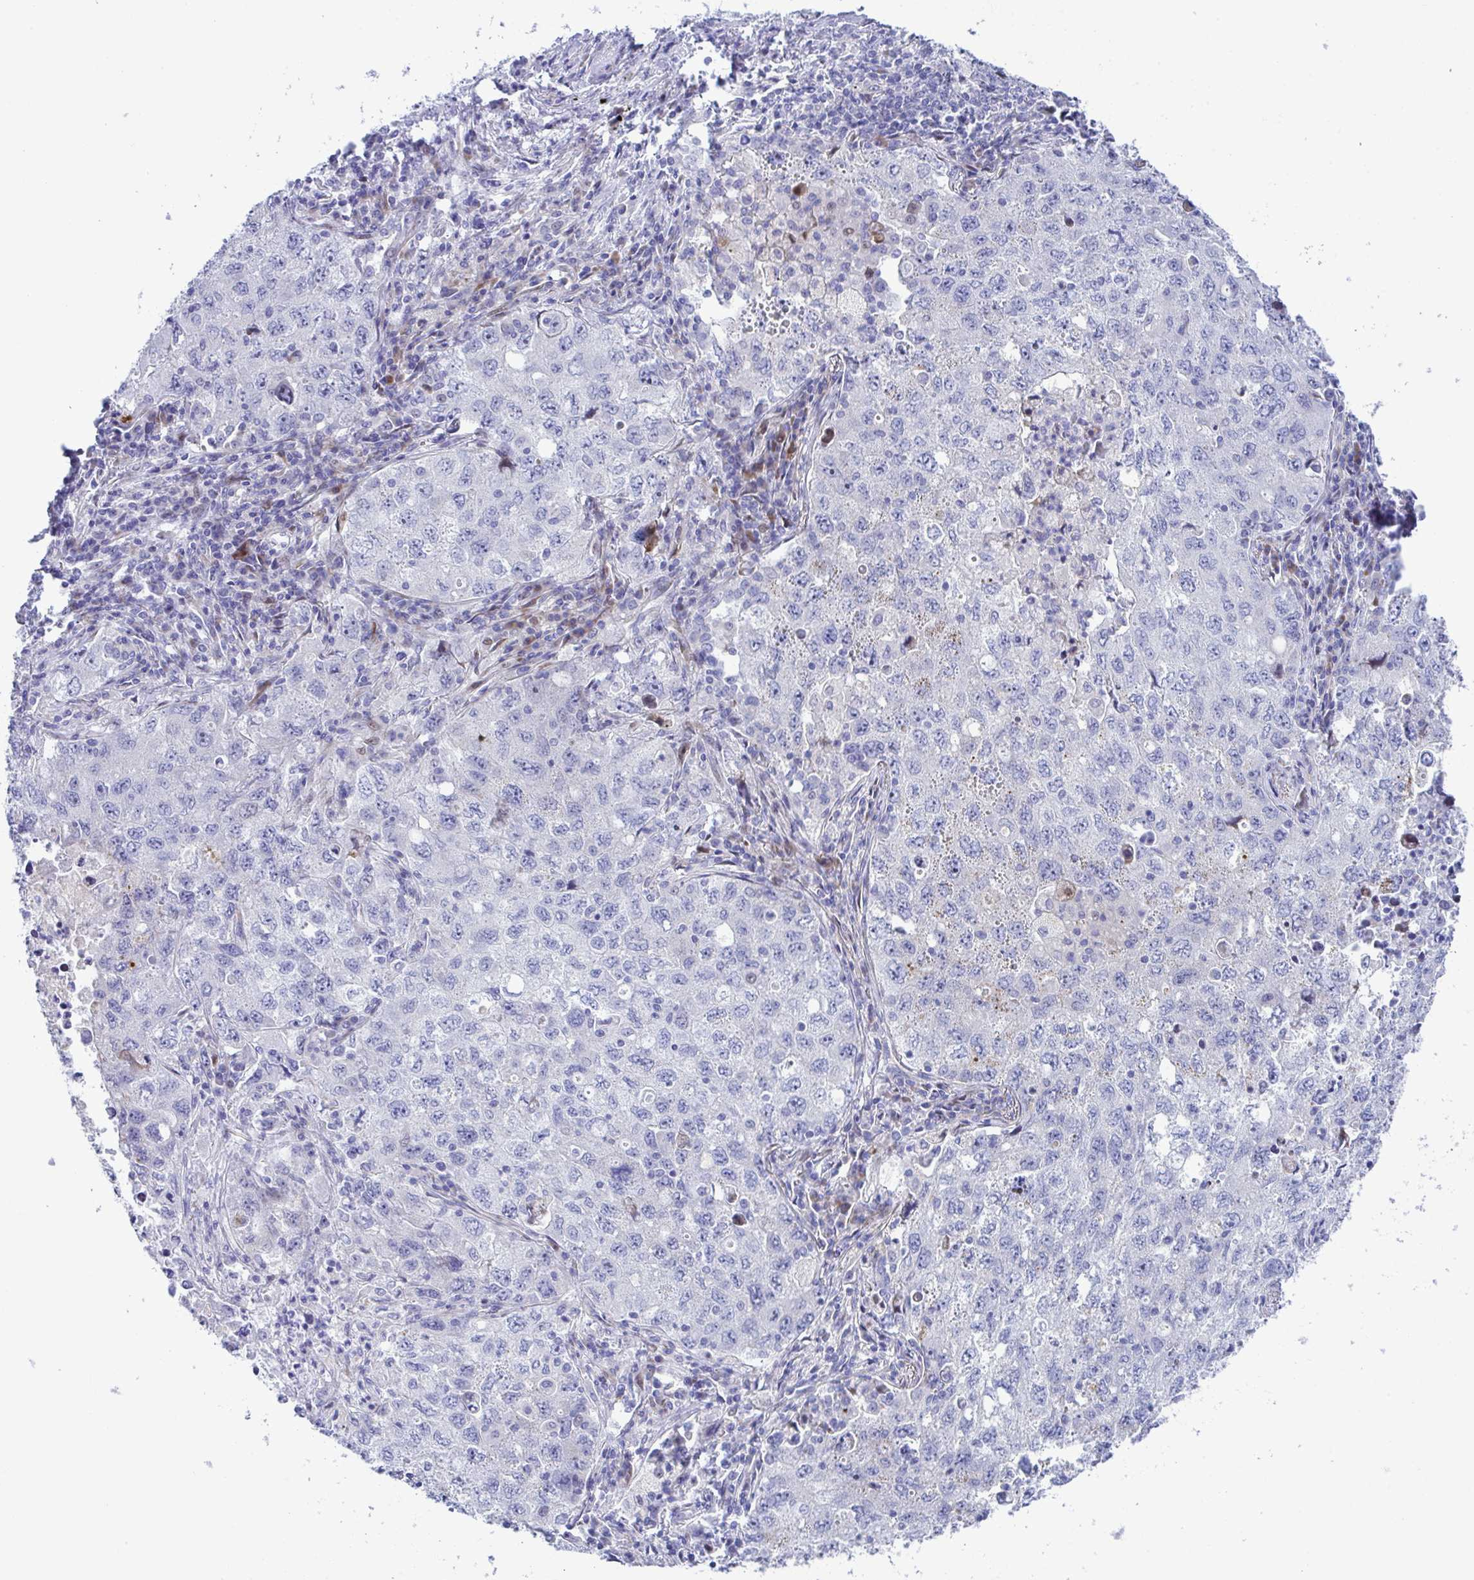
{"staining": {"intensity": "negative", "quantity": "none", "location": "none"}, "tissue": "lung cancer", "cell_type": "Tumor cells", "image_type": "cancer", "snomed": [{"axis": "morphology", "description": "Adenocarcinoma, NOS"}, {"axis": "topography", "description": "Lung"}], "caption": "High magnification brightfield microscopy of adenocarcinoma (lung) stained with DAB (brown) and counterstained with hematoxylin (blue): tumor cells show no significant positivity.", "gene": "ZNF713", "patient": {"sex": "female", "age": 57}}